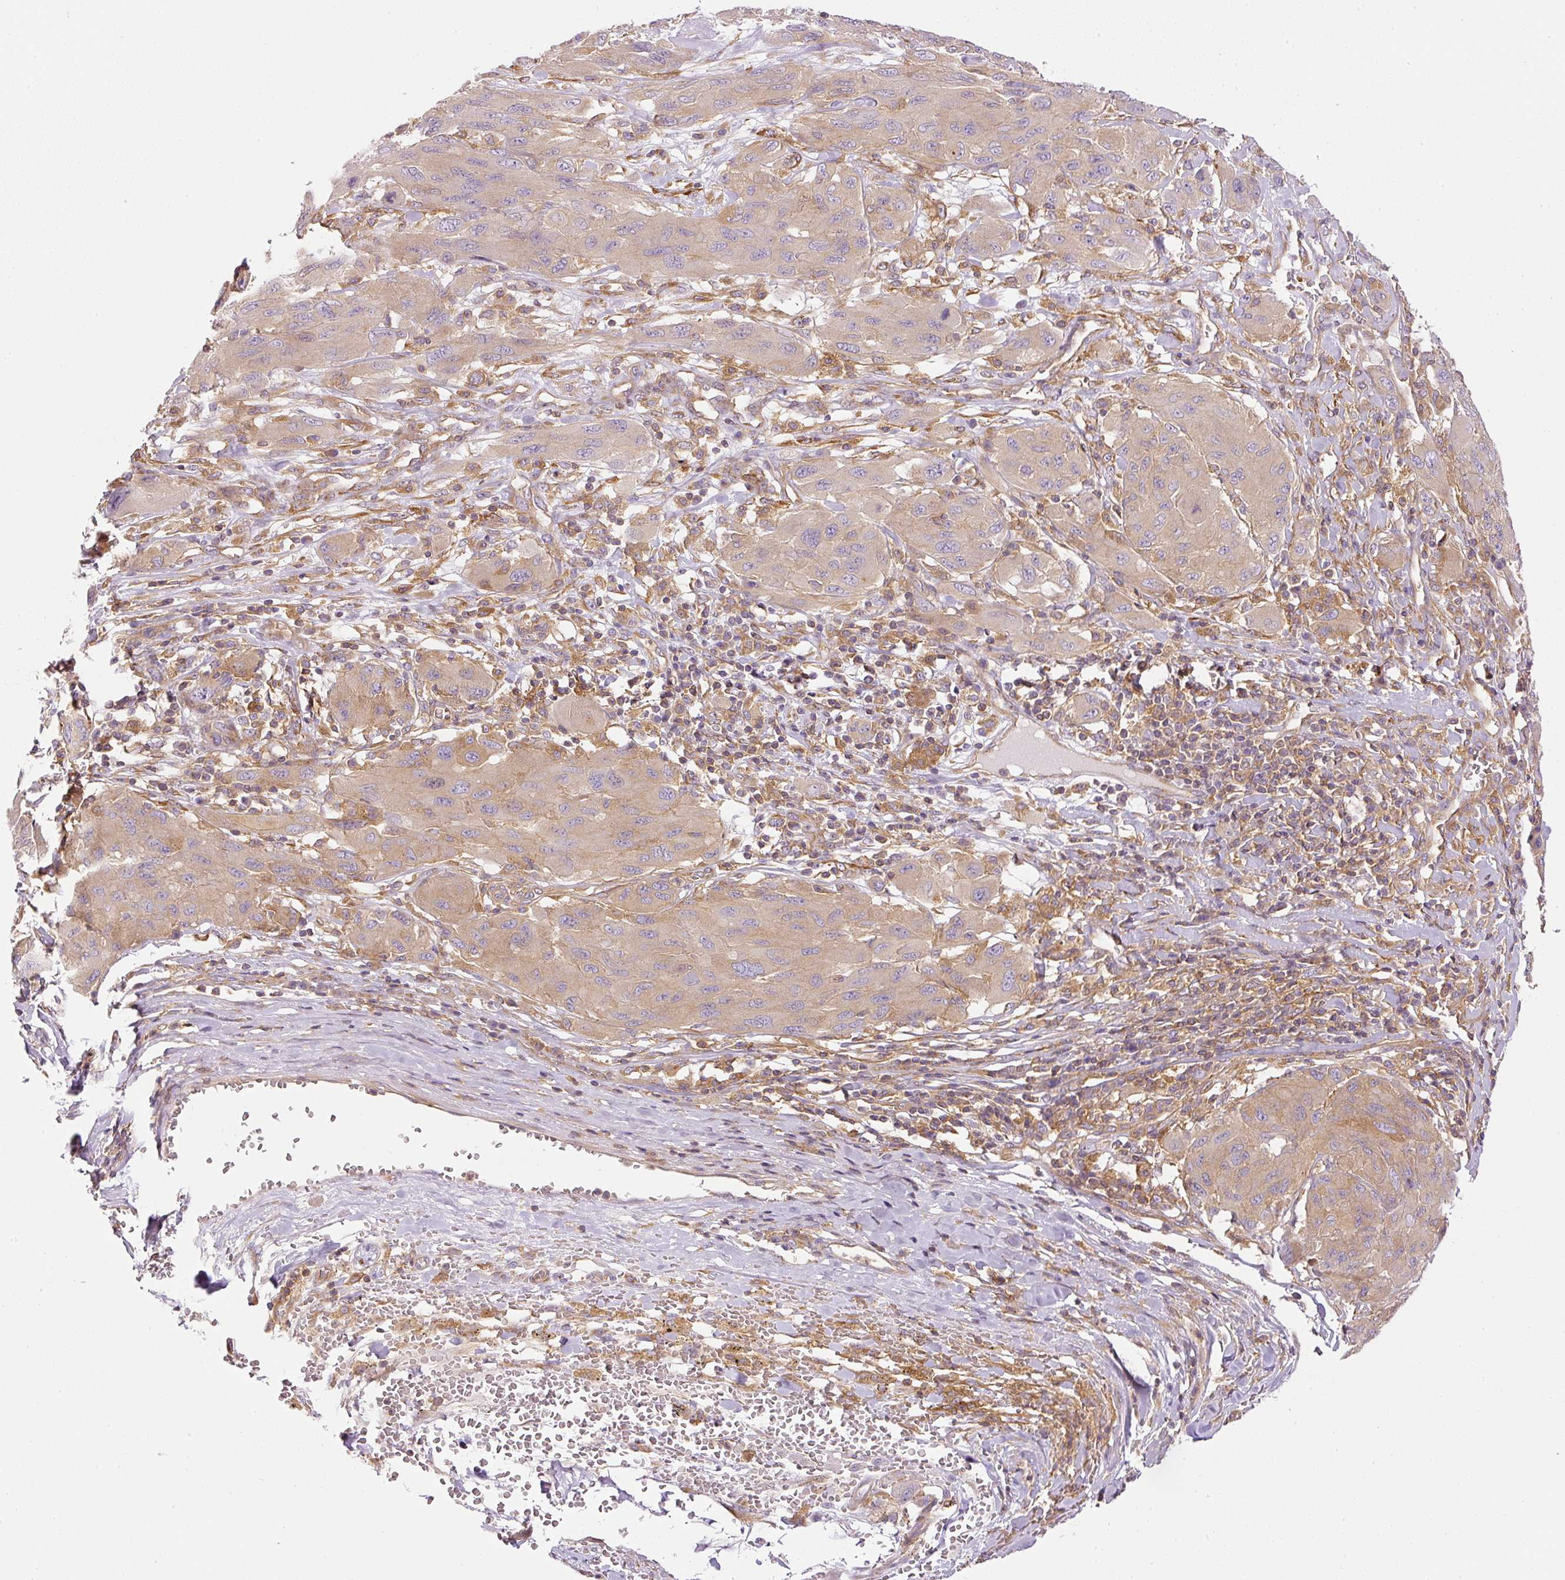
{"staining": {"intensity": "moderate", "quantity": "<25%", "location": "cytoplasmic/membranous"}, "tissue": "melanoma", "cell_type": "Tumor cells", "image_type": "cancer", "snomed": [{"axis": "morphology", "description": "Malignant melanoma, NOS"}, {"axis": "topography", "description": "Skin"}], "caption": "High-power microscopy captured an immunohistochemistry (IHC) histopathology image of malignant melanoma, revealing moderate cytoplasmic/membranous positivity in about <25% of tumor cells.", "gene": "TBC1D2B", "patient": {"sex": "female", "age": 91}}